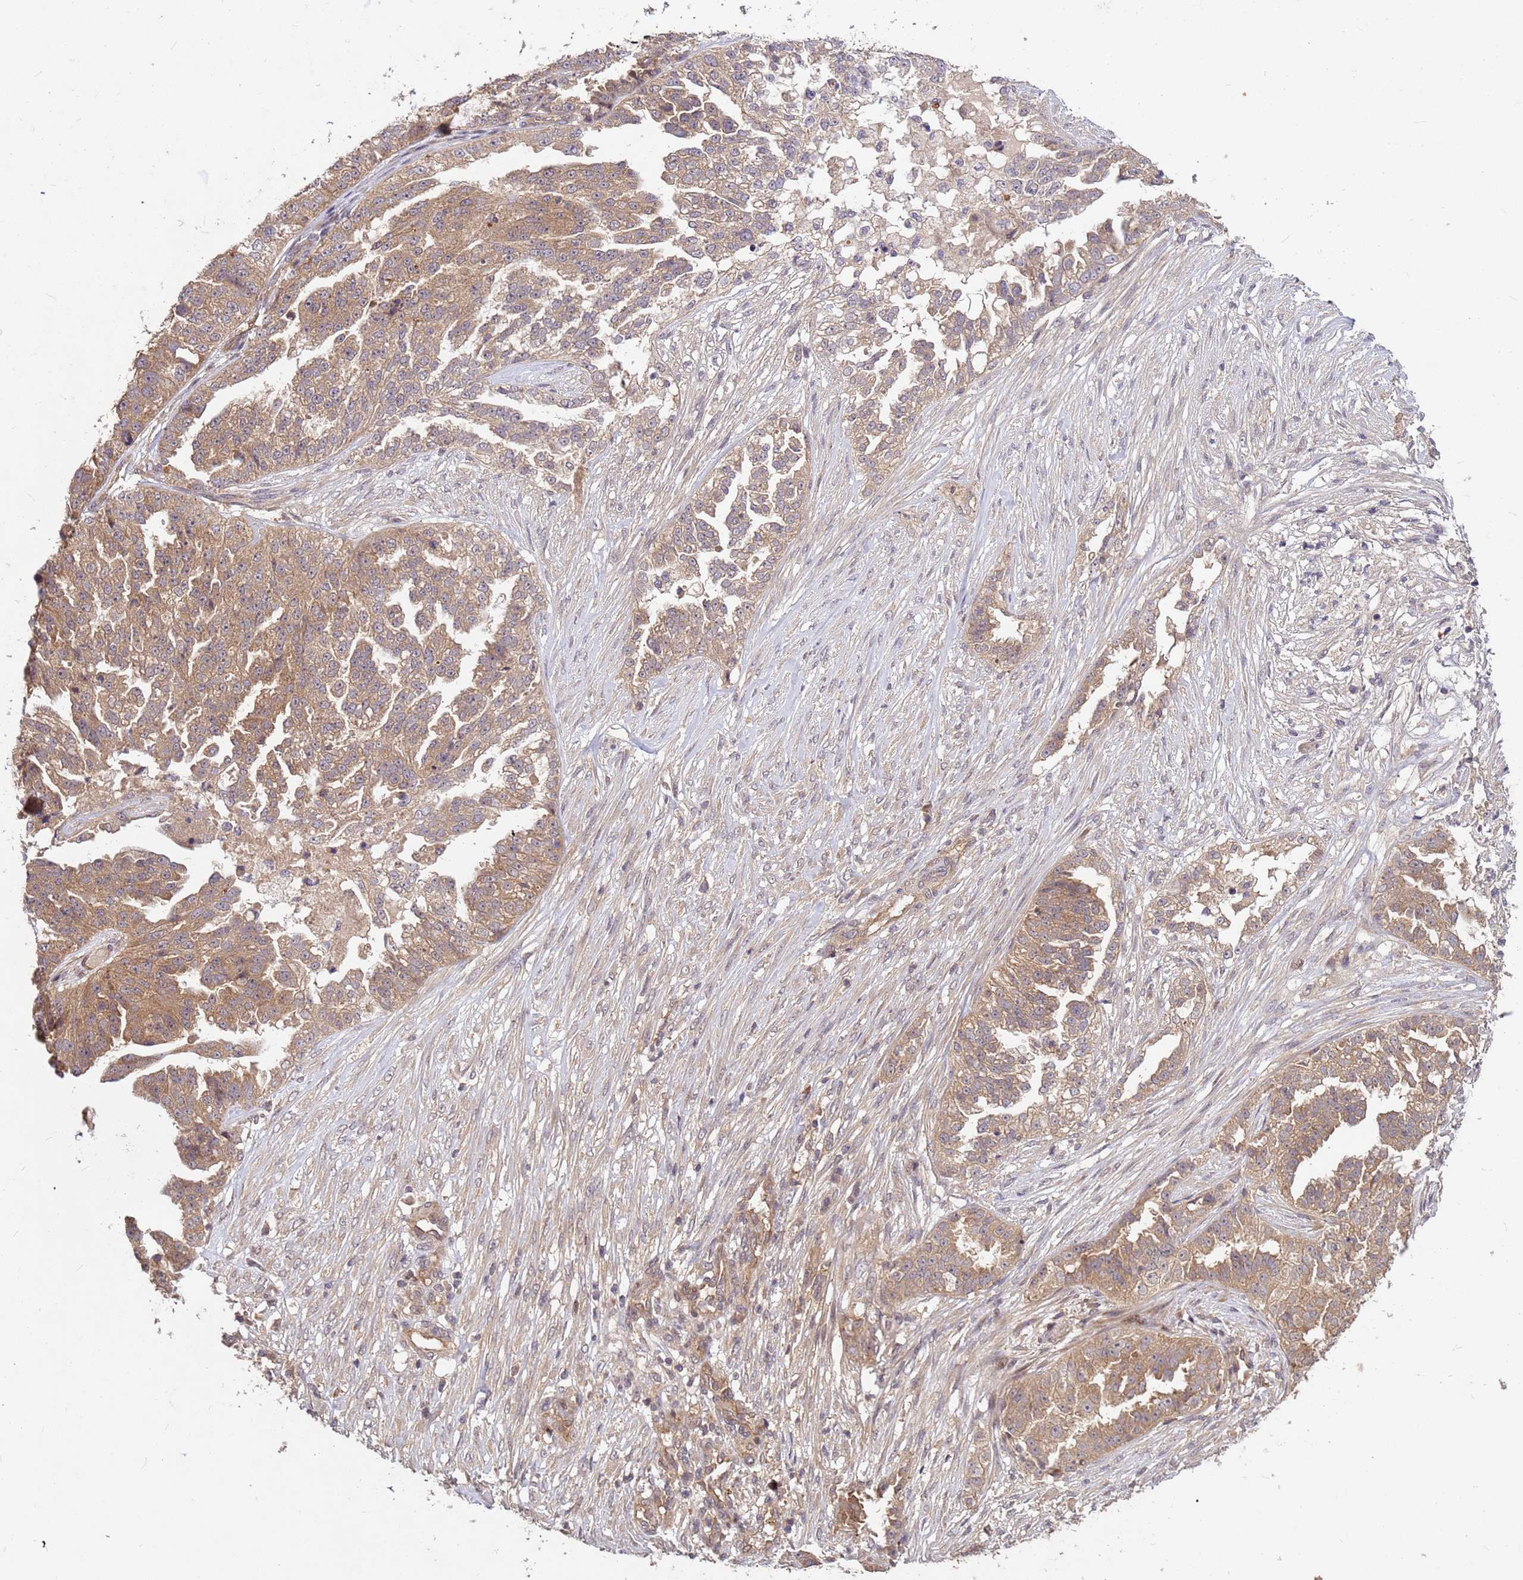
{"staining": {"intensity": "moderate", "quantity": ">75%", "location": "cytoplasmic/membranous"}, "tissue": "ovarian cancer", "cell_type": "Tumor cells", "image_type": "cancer", "snomed": [{"axis": "morphology", "description": "Cystadenocarcinoma, serous, NOS"}, {"axis": "topography", "description": "Ovary"}], "caption": "Brown immunohistochemical staining in human ovarian cancer (serous cystadenocarcinoma) shows moderate cytoplasmic/membranous positivity in approximately >75% of tumor cells.", "gene": "PPP2CB", "patient": {"sex": "female", "age": 58}}